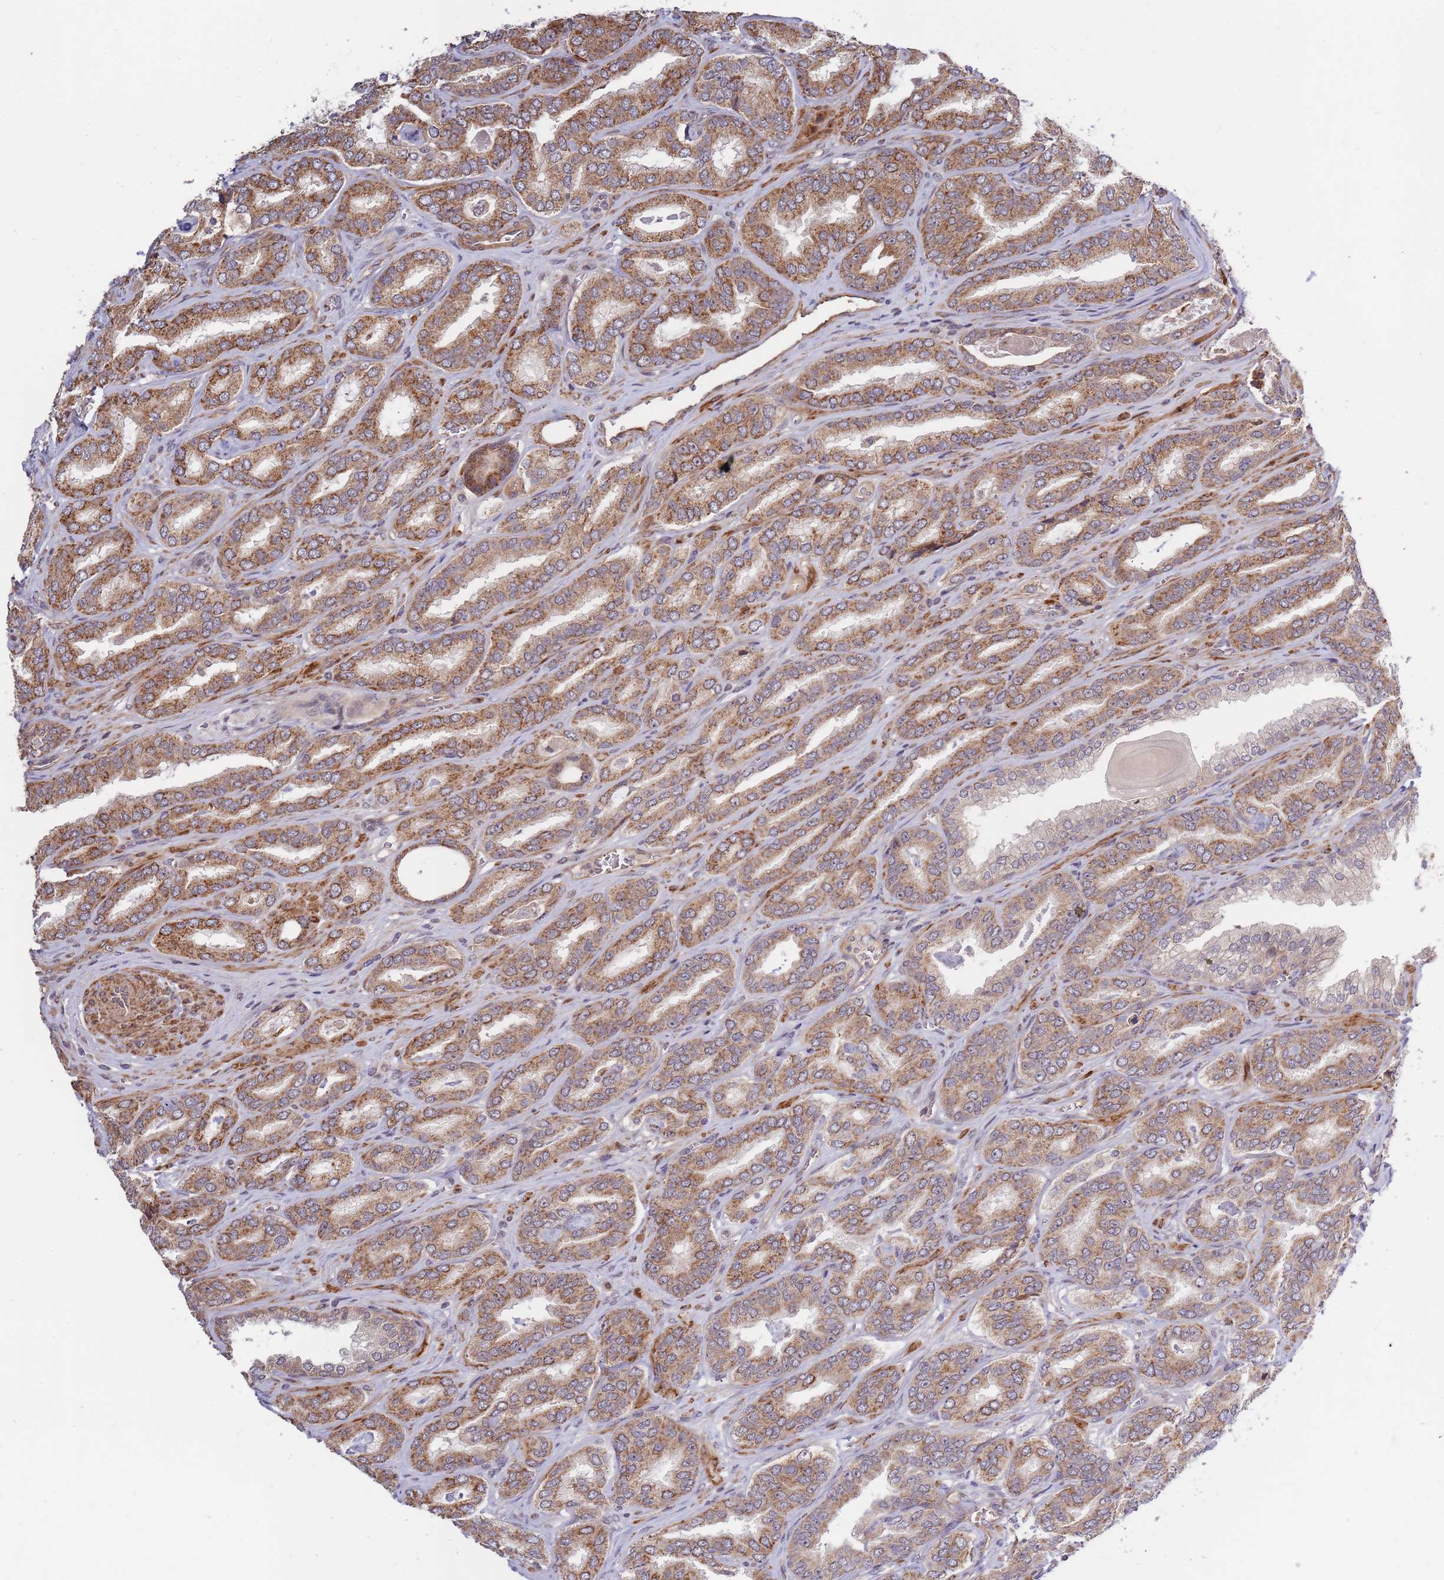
{"staining": {"intensity": "moderate", "quantity": ">75%", "location": "cytoplasmic/membranous"}, "tissue": "prostate cancer", "cell_type": "Tumor cells", "image_type": "cancer", "snomed": [{"axis": "morphology", "description": "Adenocarcinoma, High grade"}, {"axis": "topography", "description": "Prostate"}], "caption": "There is medium levels of moderate cytoplasmic/membranous staining in tumor cells of prostate adenocarcinoma (high-grade), as demonstrated by immunohistochemical staining (brown color).", "gene": "HAUS3", "patient": {"sex": "male", "age": 72}}